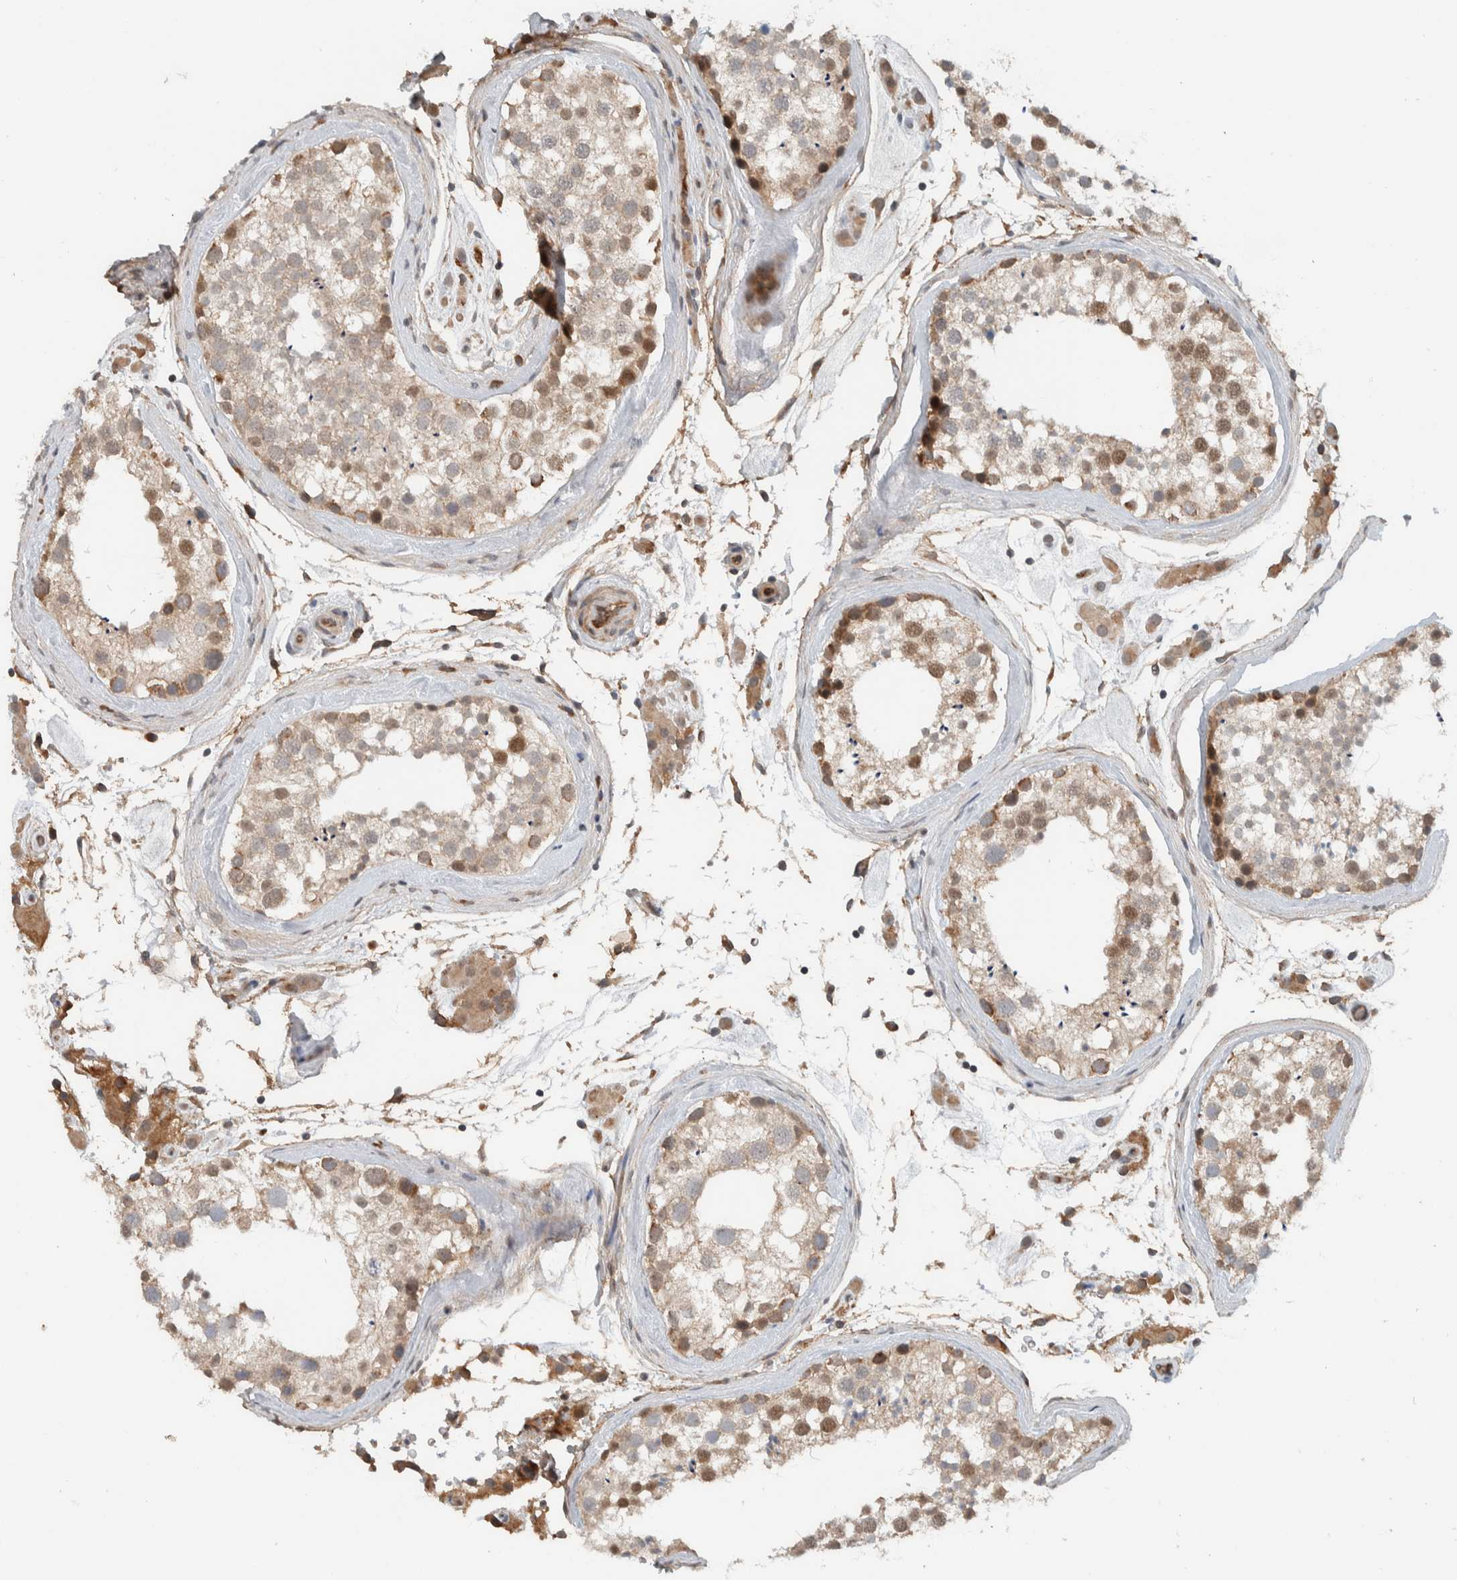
{"staining": {"intensity": "weak", "quantity": ">75%", "location": "cytoplasmic/membranous,nuclear"}, "tissue": "testis", "cell_type": "Cells in seminiferous ducts", "image_type": "normal", "snomed": [{"axis": "morphology", "description": "Normal tissue, NOS"}, {"axis": "topography", "description": "Testis"}], "caption": "A histopathology image of human testis stained for a protein displays weak cytoplasmic/membranous,nuclear brown staining in cells in seminiferous ducts.", "gene": "ARMC7", "patient": {"sex": "male", "age": 46}}